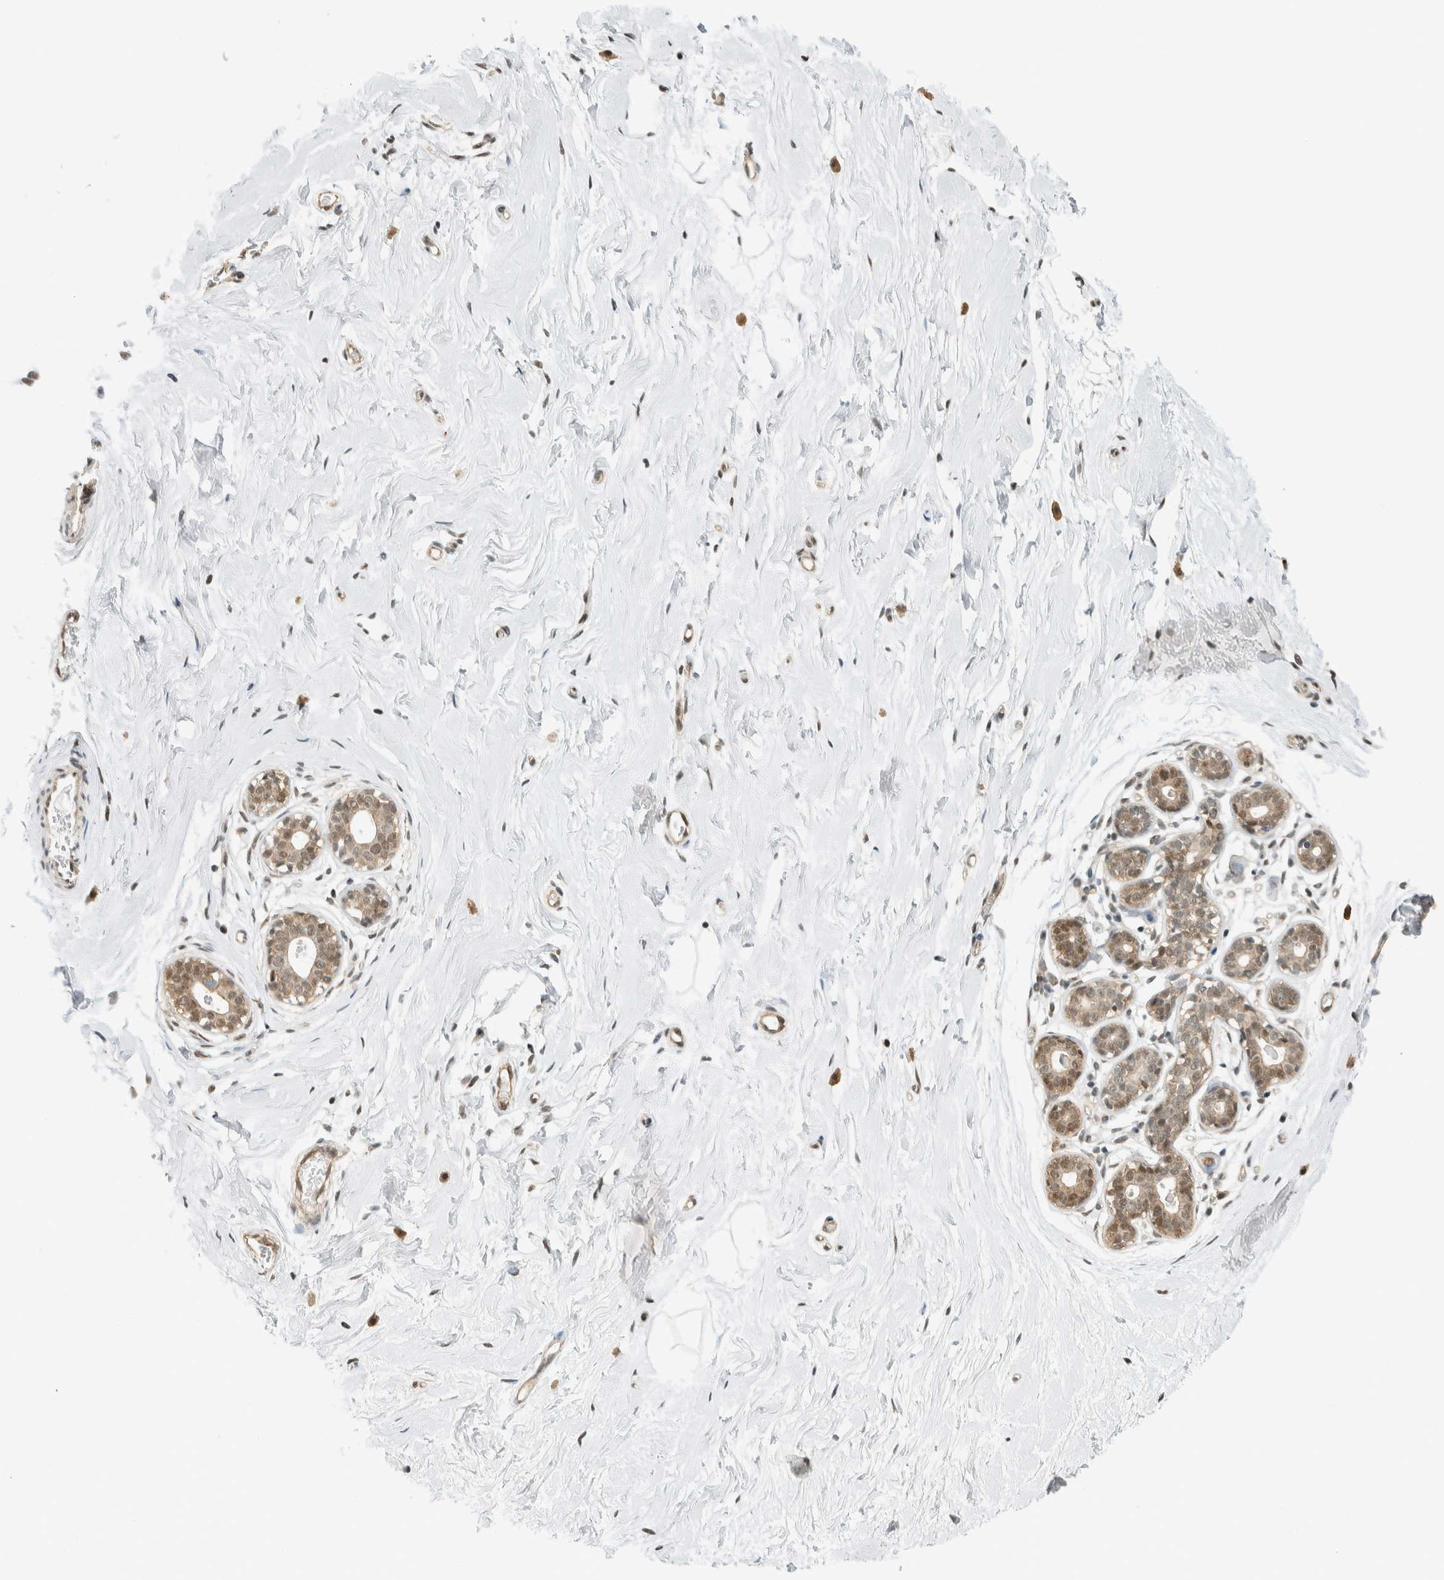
{"staining": {"intensity": "negative", "quantity": "none", "location": "none"}, "tissue": "breast", "cell_type": "Adipocytes", "image_type": "normal", "snomed": [{"axis": "morphology", "description": "Normal tissue, NOS"}, {"axis": "topography", "description": "Breast"}], "caption": "Breast was stained to show a protein in brown. There is no significant expression in adipocytes. Brightfield microscopy of immunohistochemistry stained with DAB (brown) and hematoxylin (blue), captured at high magnification.", "gene": "NIBAN2", "patient": {"sex": "female", "age": 23}}